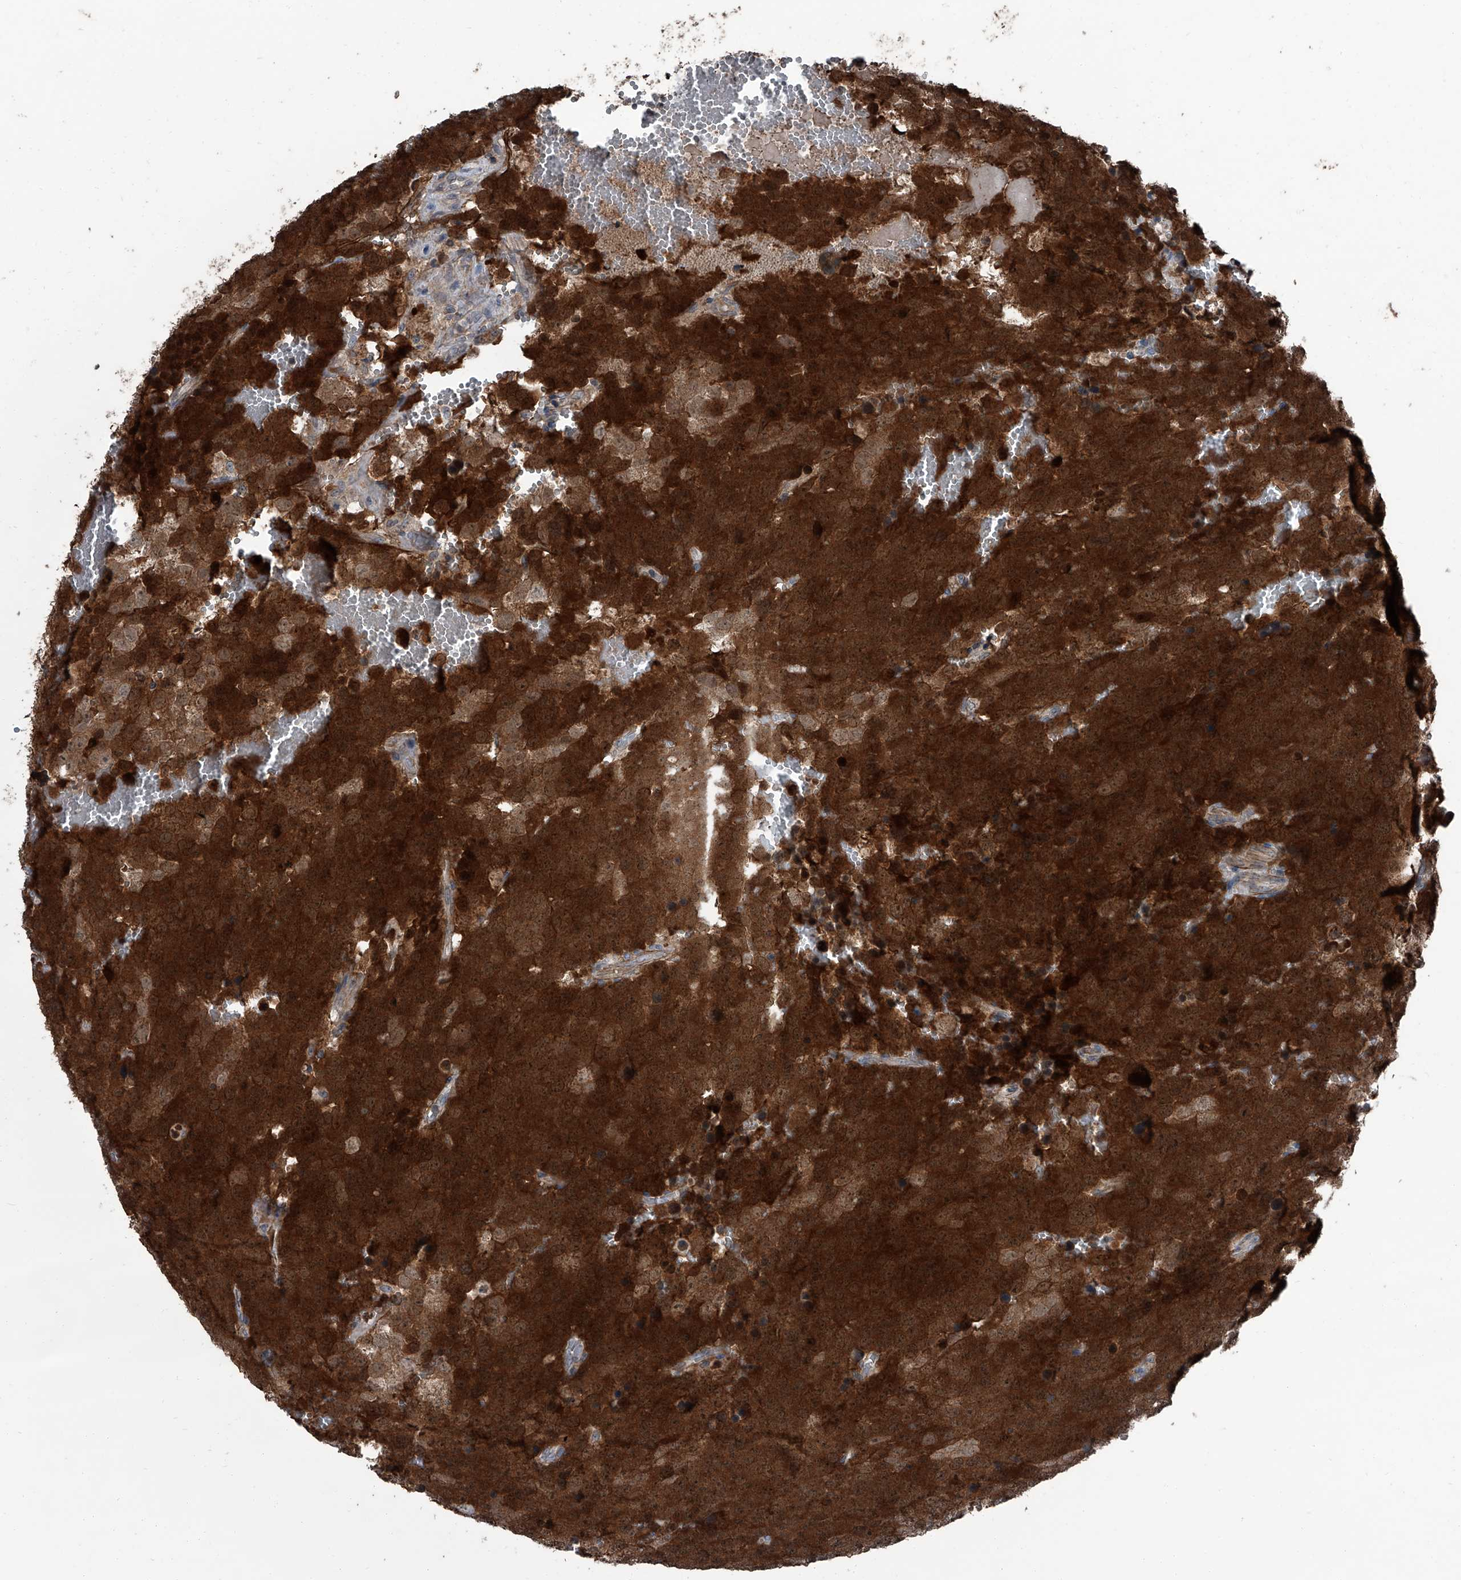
{"staining": {"intensity": "strong", "quantity": ">75%", "location": "cytoplasmic/membranous"}, "tissue": "testis cancer", "cell_type": "Tumor cells", "image_type": "cancer", "snomed": [{"axis": "morphology", "description": "Seminoma, NOS"}, {"axis": "topography", "description": "Testis"}], "caption": "Brown immunohistochemical staining in seminoma (testis) demonstrates strong cytoplasmic/membranous staining in approximately >75% of tumor cells. The protein of interest is stained brown, and the nuclei are stained in blue (DAB (3,3'-diaminobenzidine) IHC with brightfield microscopy, high magnification).", "gene": "OARD1", "patient": {"sex": "male", "age": 71}}